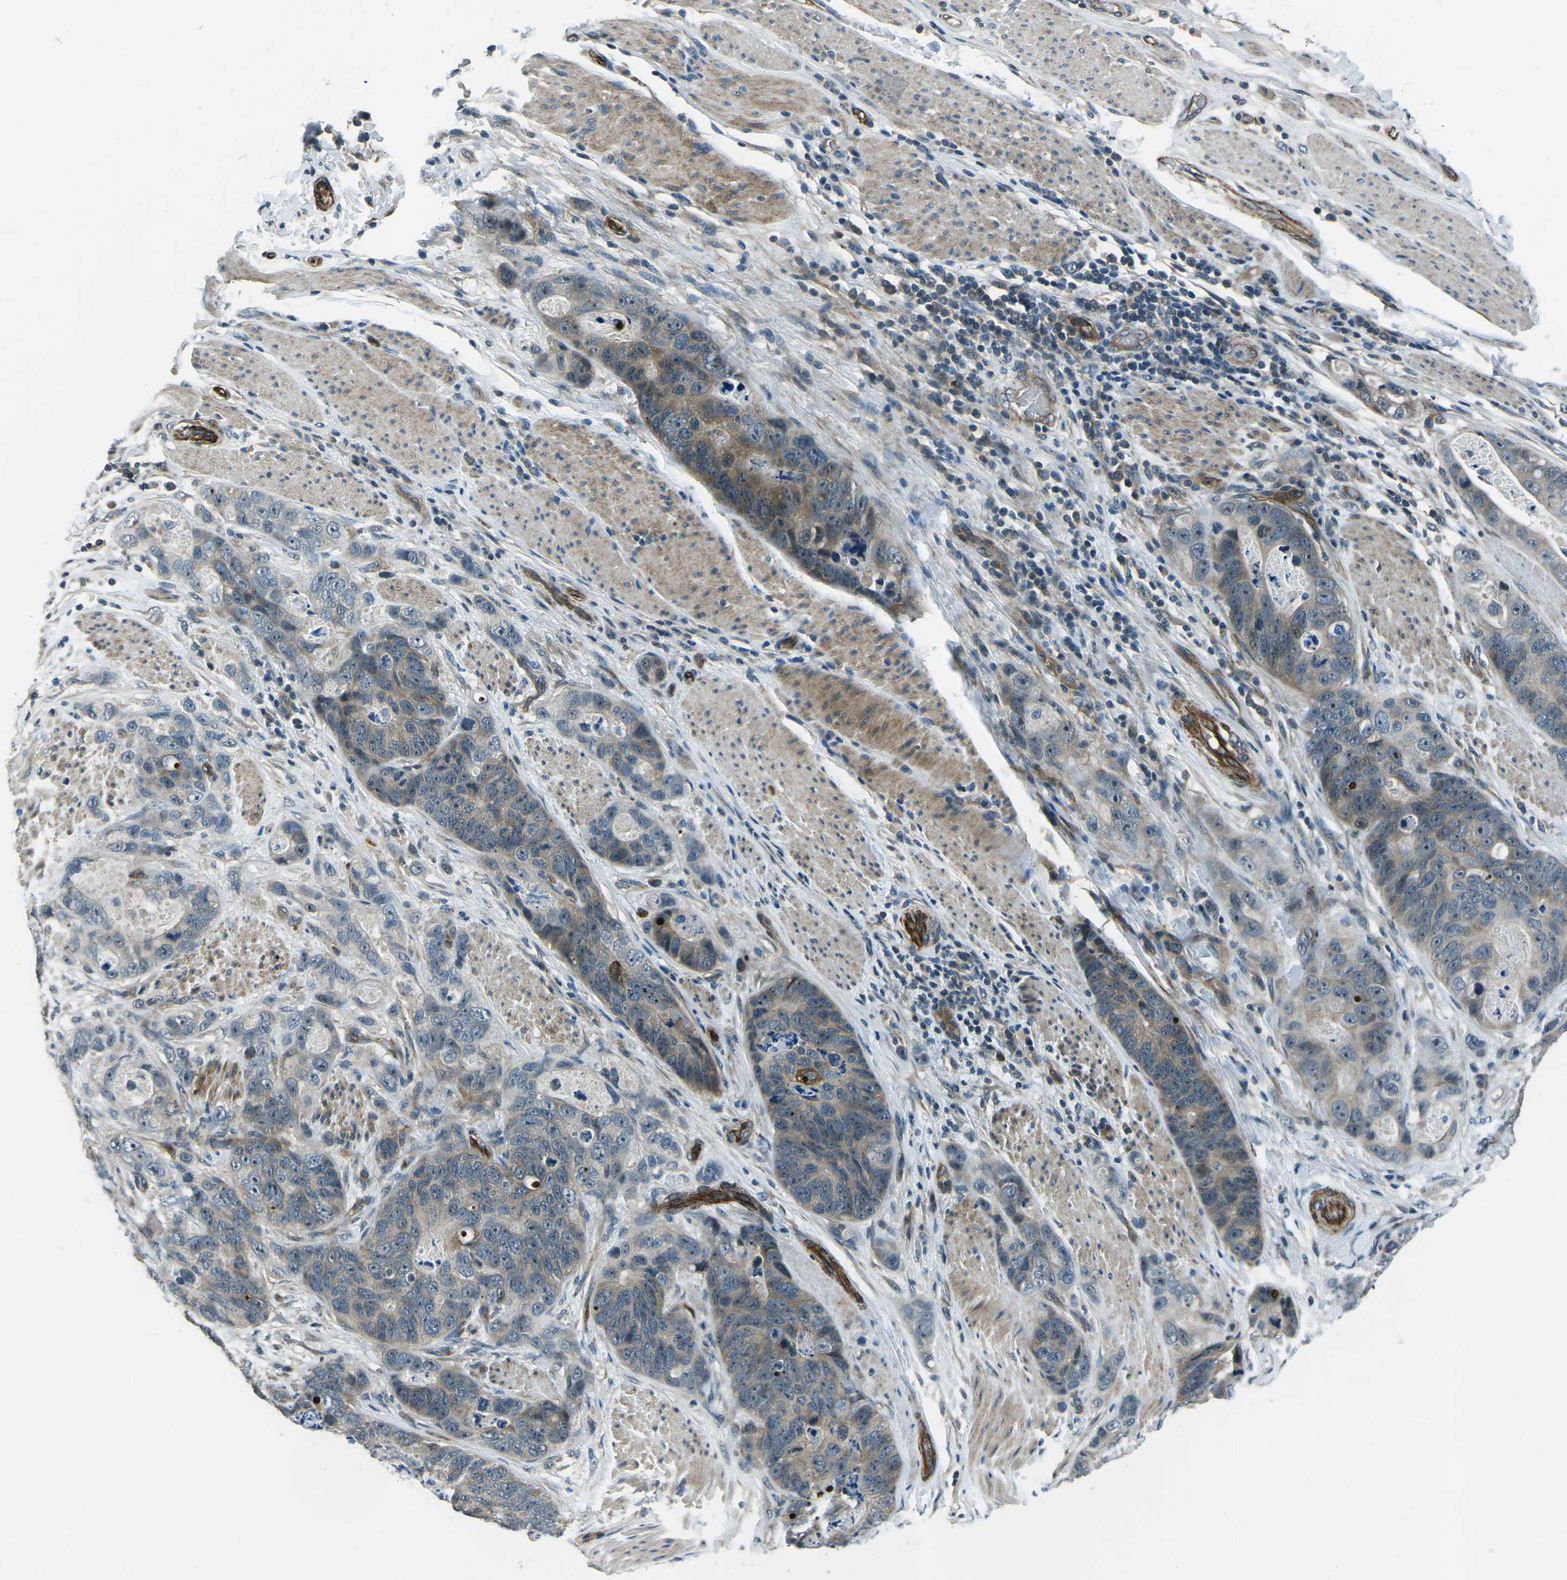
{"staining": {"intensity": "weak", "quantity": "25%-75%", "location": "cytoplasmic/membranous"}, "tissue": "stomach cancer", "cell_type": "Tumor cells", "image_type": "cancer", "snomed": [{"axis": "morphology", "description": "Adenocarcinoma, NOS"}, {"axis": "topography", "description": "Stomach"}], "caption": "Immunohistochemistry (IHC) micrograph of human stomach cancer stained for a protein (brown), which demonstrates low levels of weak cytoplasmic/membranous expression in about 25%-75% of tumor cells.", "gene": "AFAP1", "patient": {"sex": "female", "age": 89}}